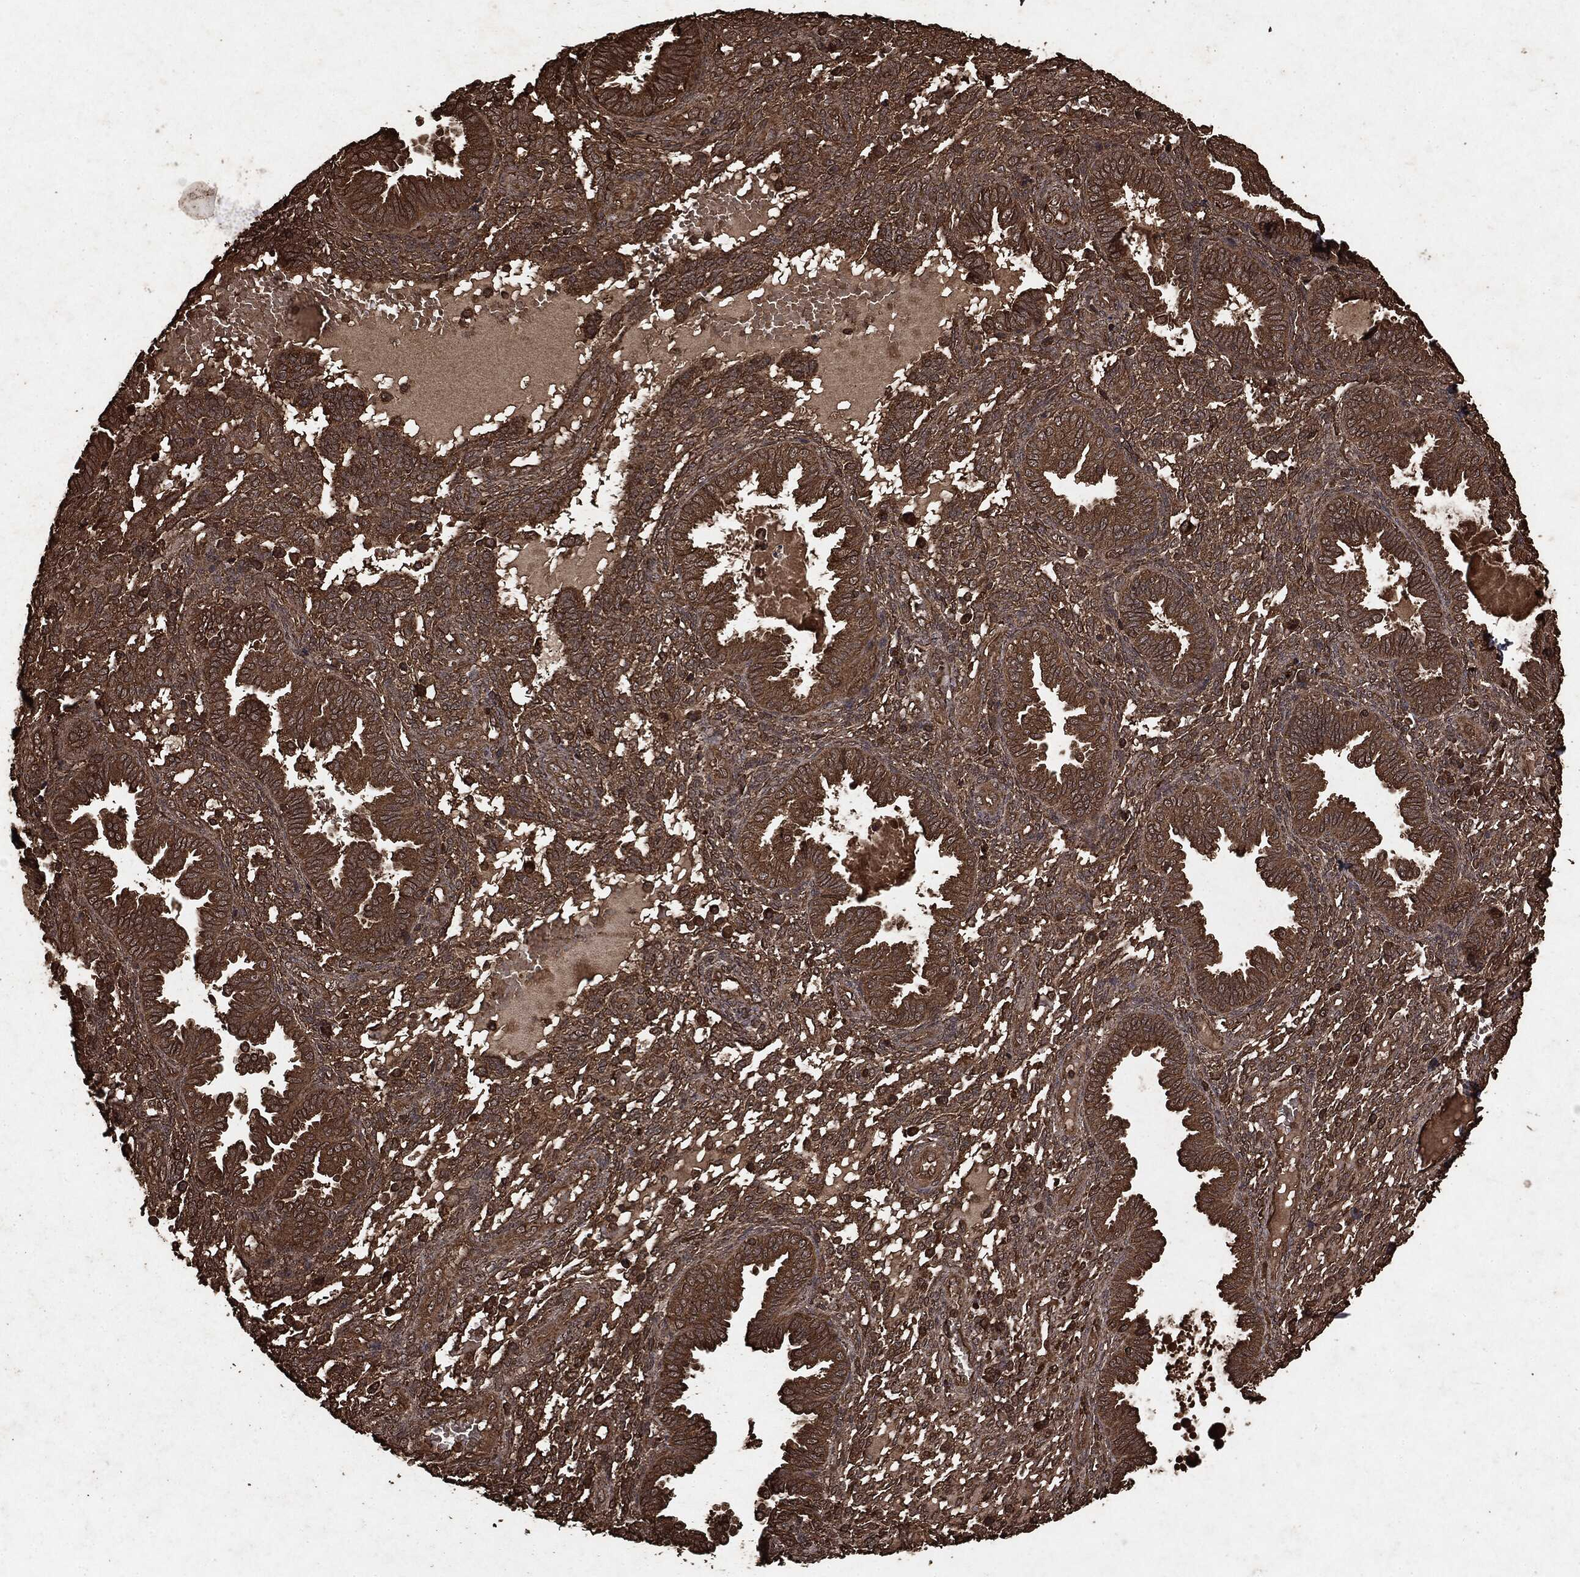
{"staining": {"intensity": "strong", "quantity": ">75%", "location": "cytoplasmic/membranous"}, "tissue": "endometrium", "cell_type": "Cells in endometrial stroma", "image_type": "normal", "snomed": [{"axis": "morphology", "description": "Normal tissue, NOS"}, {"axis": "topography", "description": "Endometrium"}], "caption": "Human endometrium stained for a protein (brown) displays strong cytoplasmic/membranous positive expression in approximately >75% of cells in endometrial stroma.", "gene": "ARAF", "patient": {"sex": "female", "age": 42}}